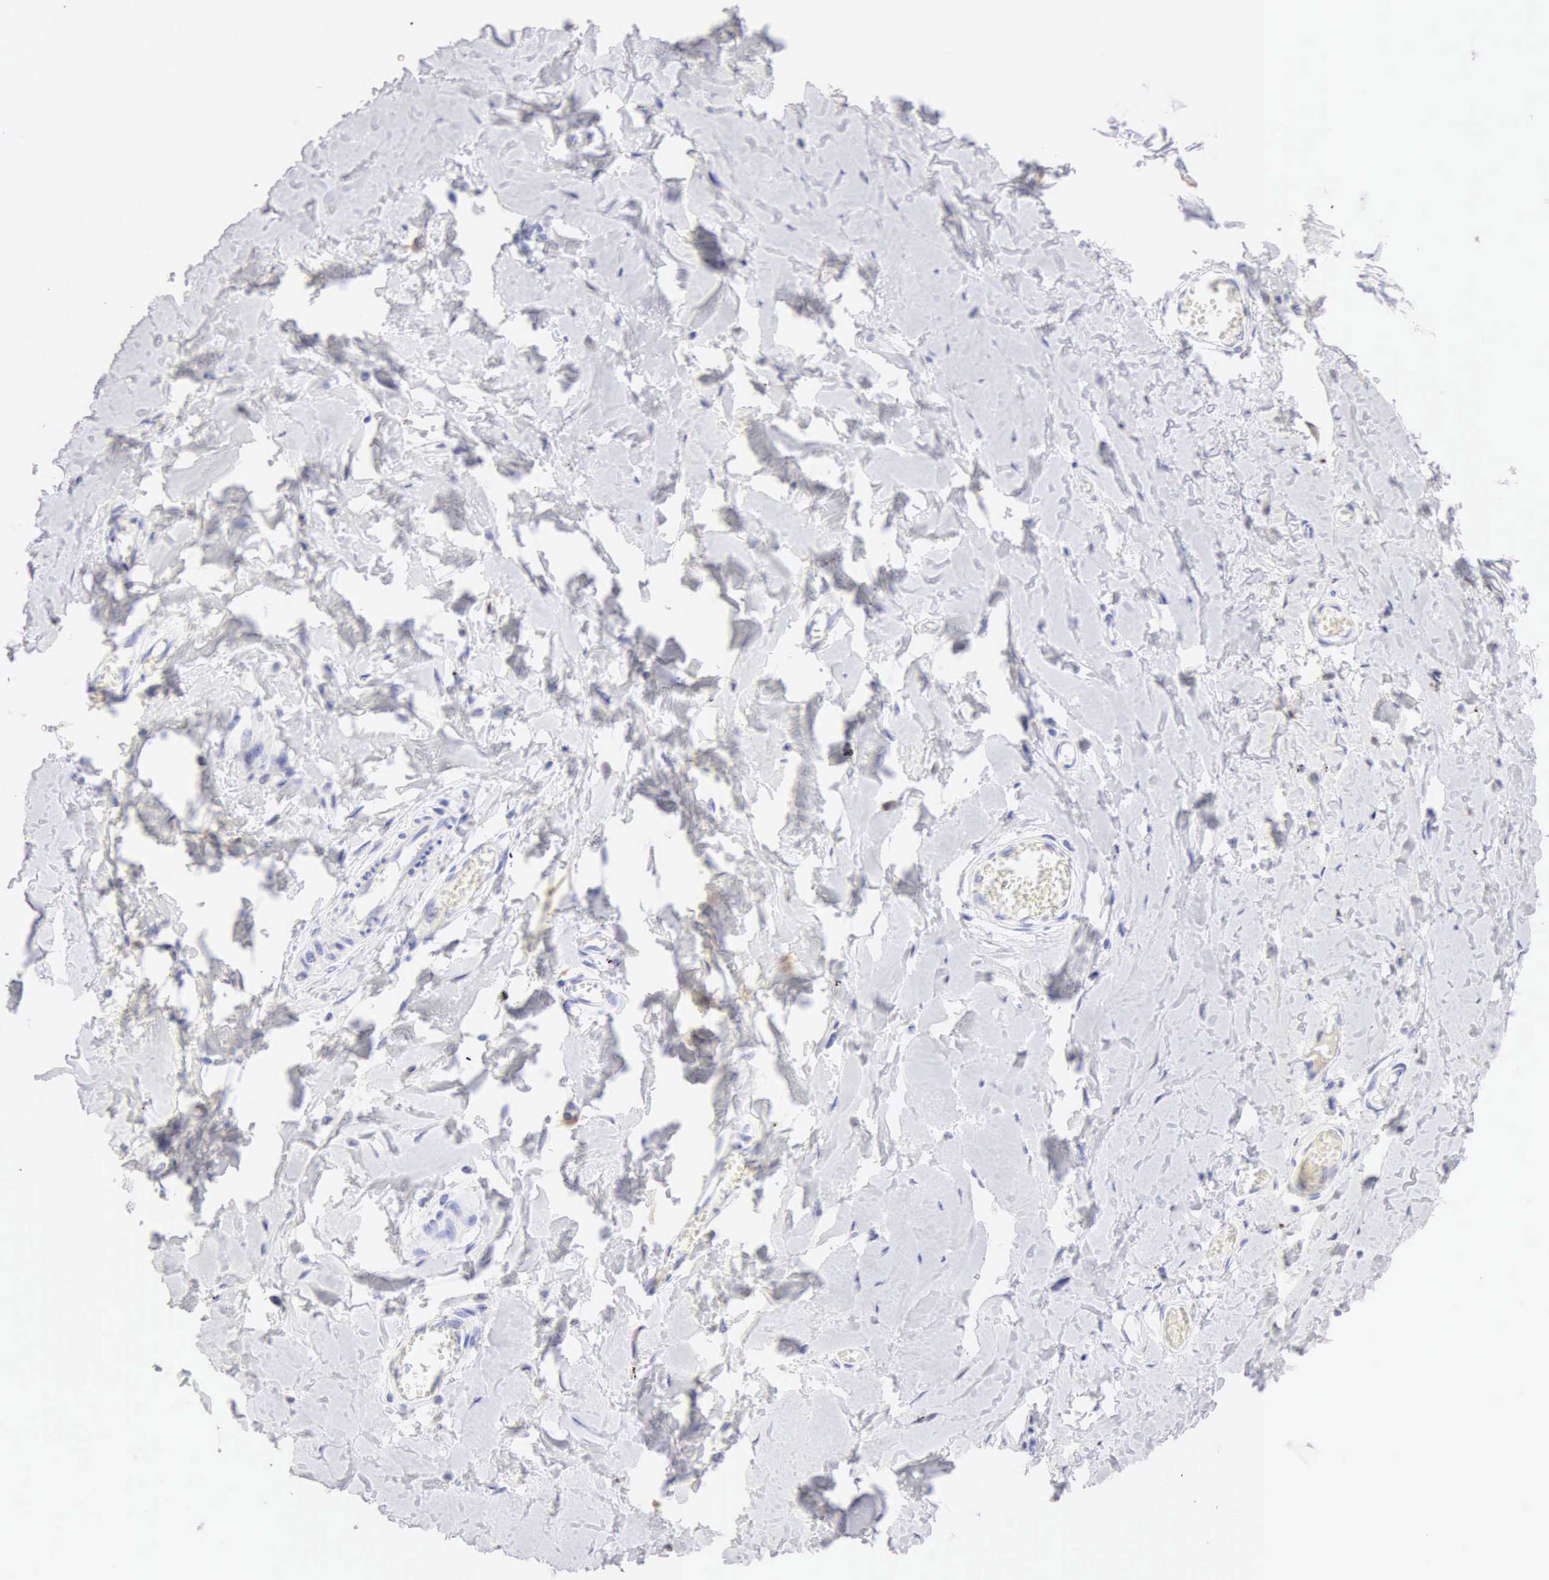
{"staining": {"intensity": "negative", "quantity": "none", "location": "none"}, "tissue": "adipose tissue", "cell_type": "Adipocytes", "image_type": "normal", "snomed": [{"axis": "morphology", "description": "Normal tissue, NOS"}, {"axis": "morphology", "description": "Sarcoma, NOS"}, {"axis": "topography", "description": "Skin"}, {"axis": "topography", "description": "Soft tissue"}], "caption": "Immunohistochemistry (IHC) histopathology image of benign human adipose tissue stained for a protein (brown), which exhibits no positivity in adipocytes.", "gene": "CDKN2A", "patient": {"sex": "female", "age": 51}}